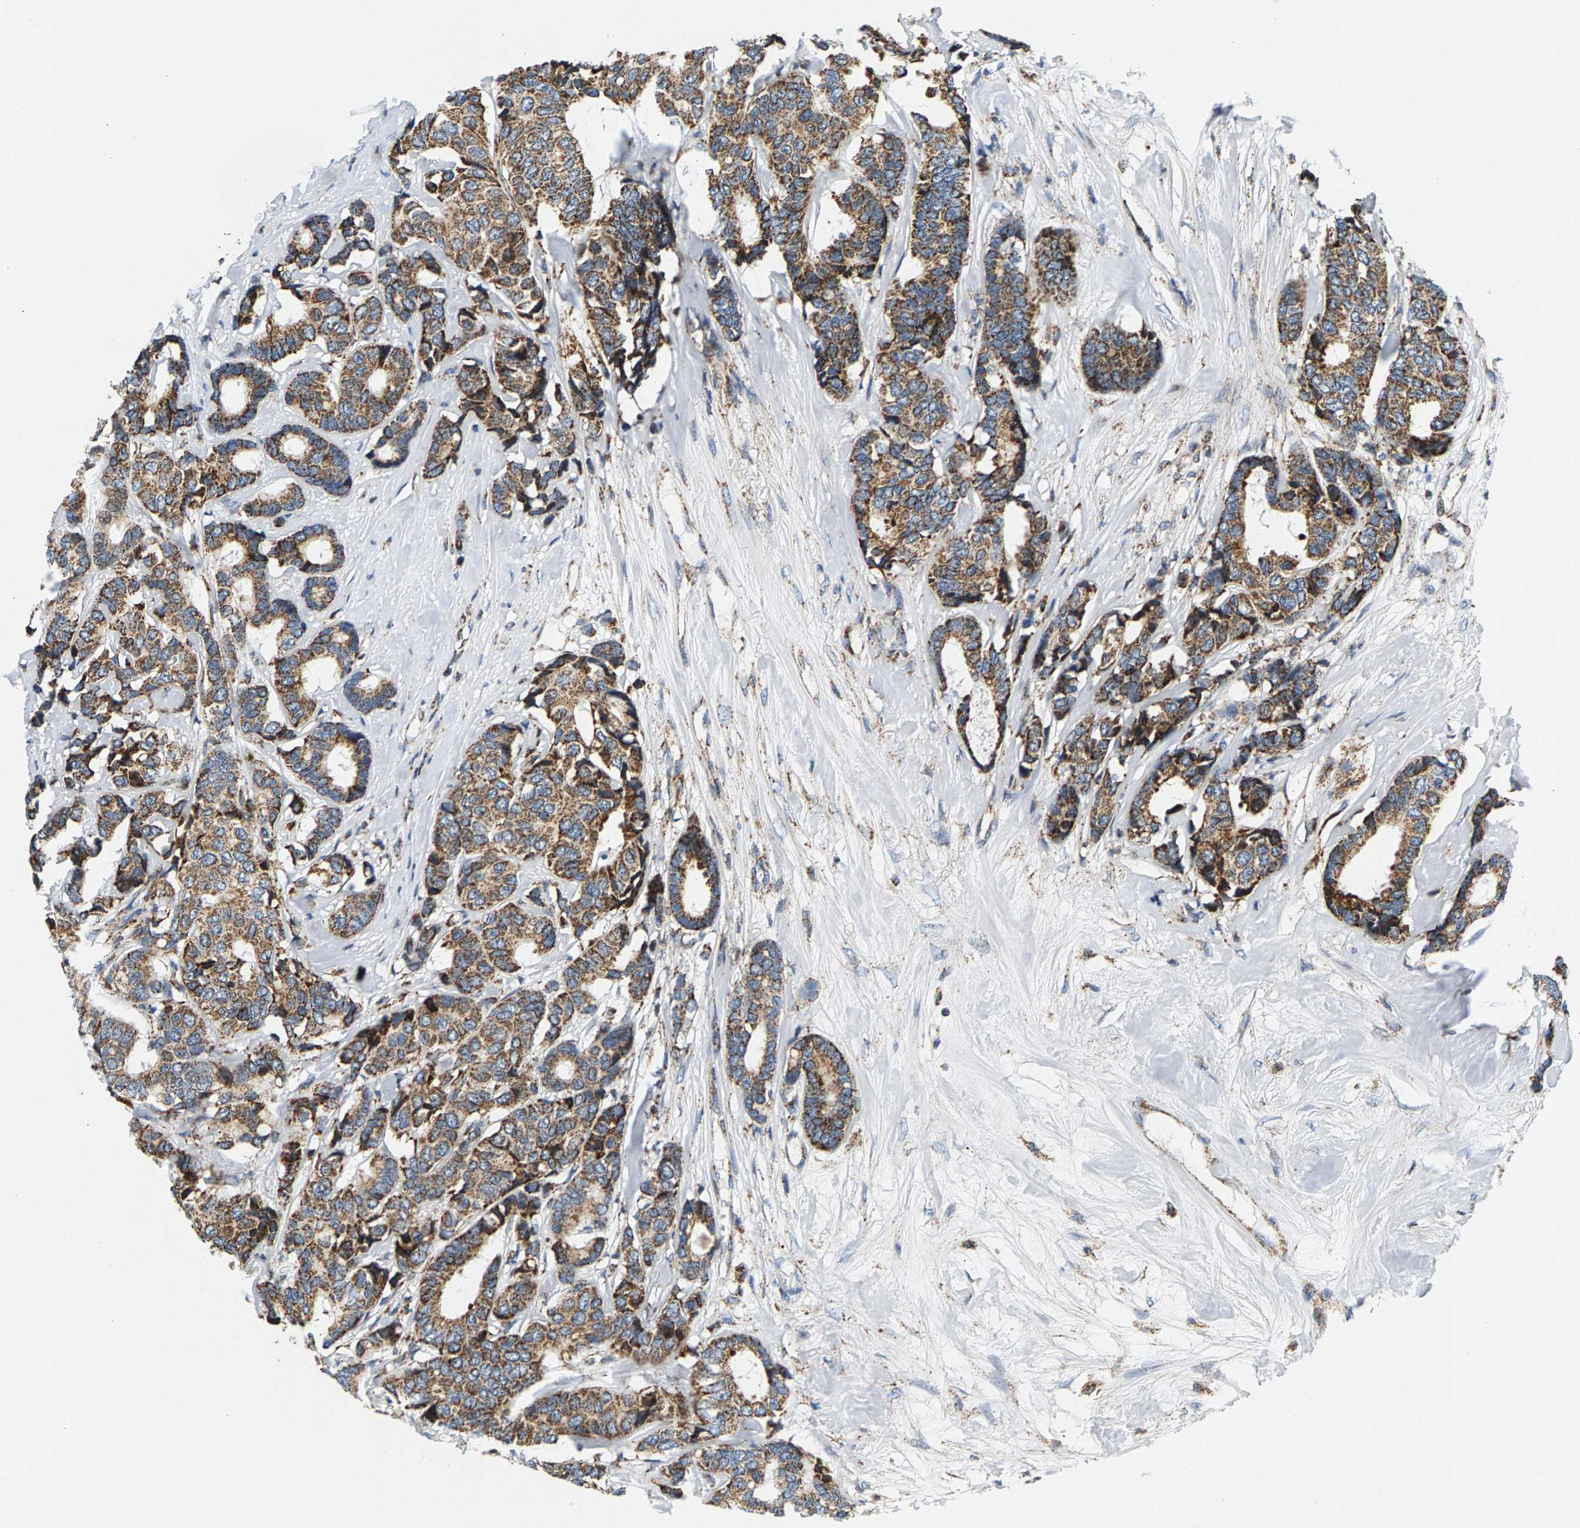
{"staining": {"intensity": "moderate", "quantity": ">75%", "location": "cytoplasmic/membranous"}, "tissue": "breast cancer", "cell_type": "Tumor cells", "image_type": "cancer", "snomed": [{"axis": "morphology", "description": "Duct carcinoma"}, {"axis": "topography", "description": "Breast"}], "caption": "Immunohistochemistry (IHC) (DAB (3,3'-diaminobenzidine)) staining of human infiltrating ductal carcinoma (breast) demonstrates moderate cytoplasmic/membranous protein expression in approximately >75% of tumor cells. Immunohistochemistry (IHC) stains the protein in brown and the nuclei are stained blue.", "gene": "PDE1A", "patient": {"sex": "female", "age": 87}}